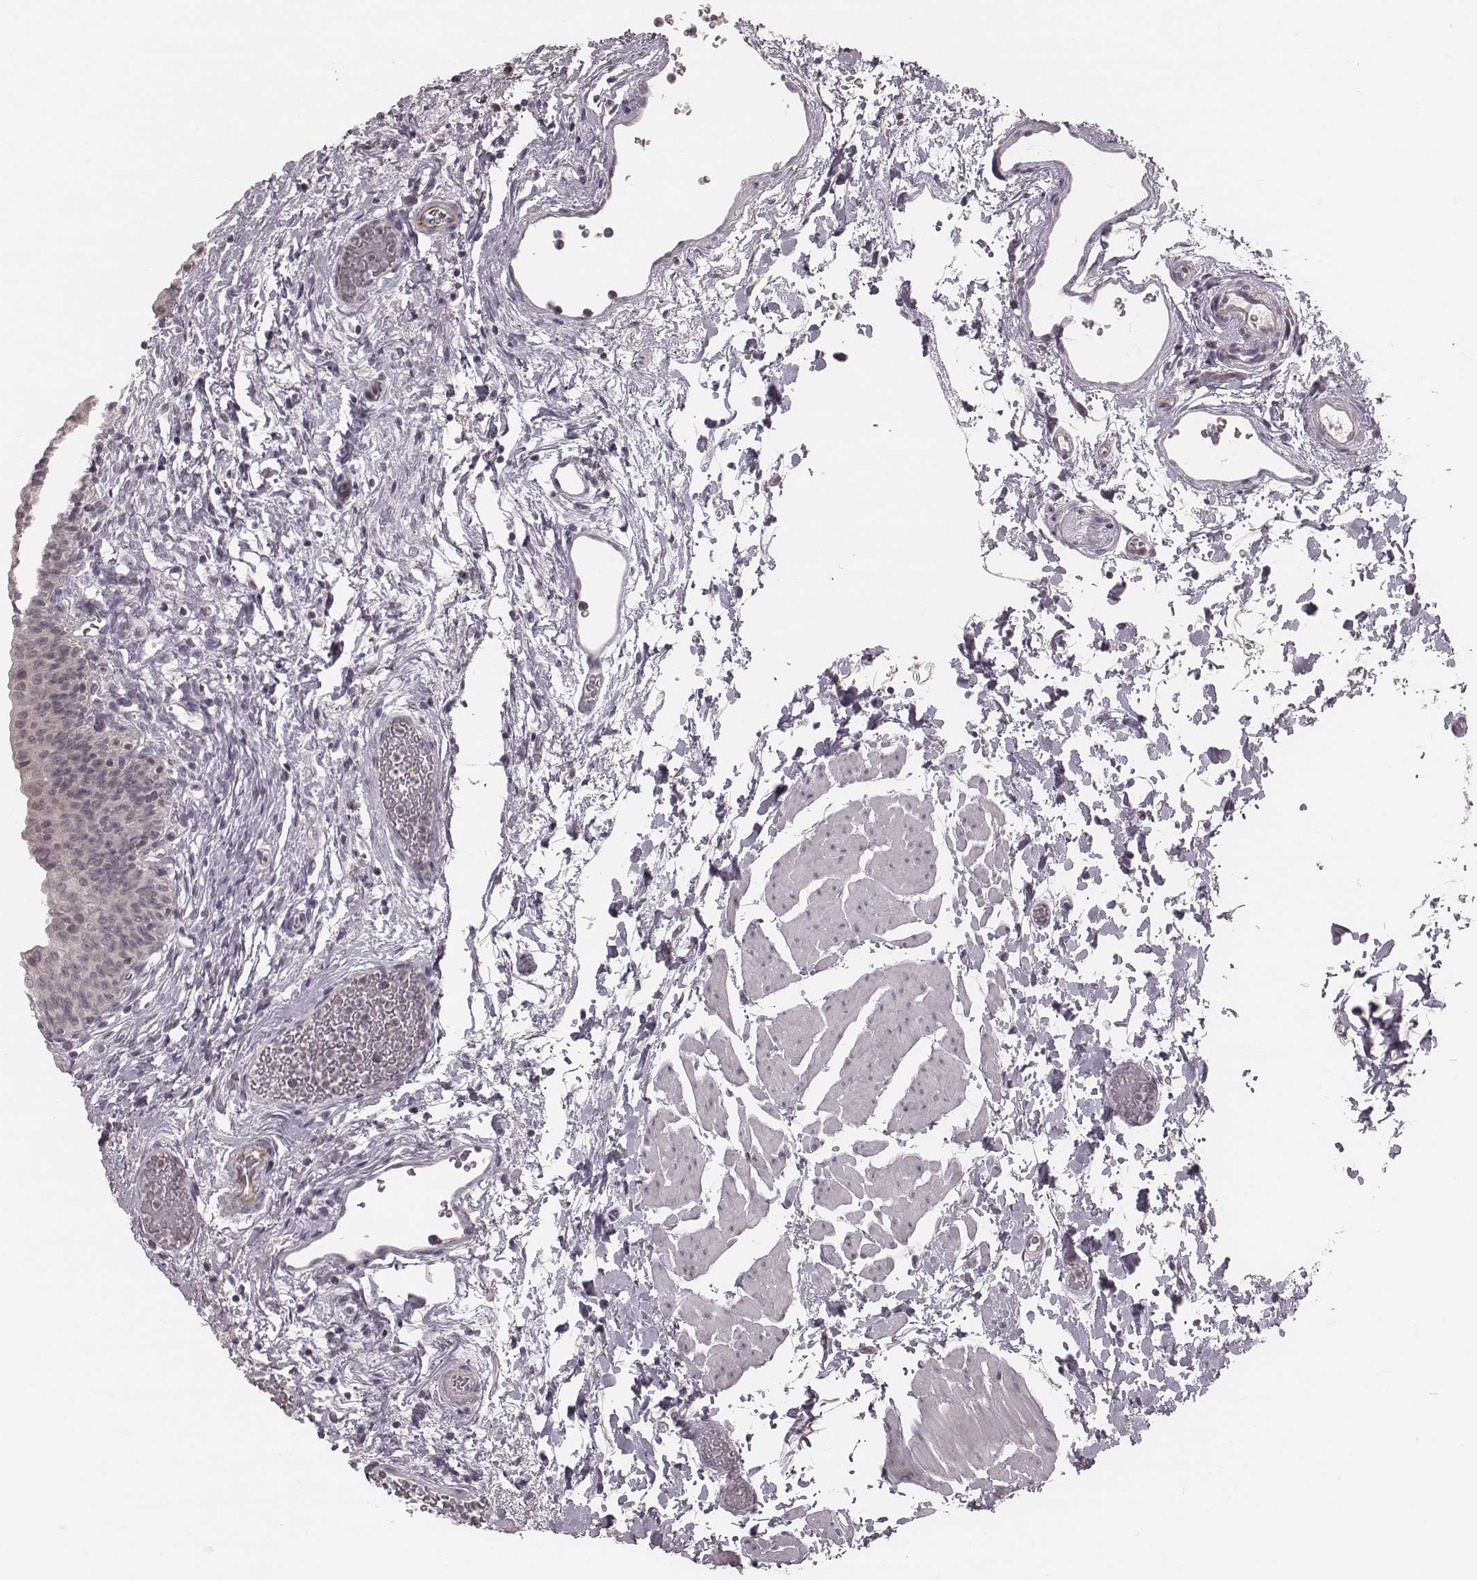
{"staining": {"intensity": "negative", "quantity": "none", "location": "none"}, "tissue": "urinary bladder", "cell_type": "Urothelial cells", "image_type": "normal", "snomed": [{"axis": "morphology", "description": "Normal tissue, NOS"}, {"axis": "topography", "description": "Urinary bladder"}], "caption": "Image shows no protein staining in urothelial cells of normal urinary bladder.", "gene": "IQCG", "patient": {"sex": "male", "age": 56}}